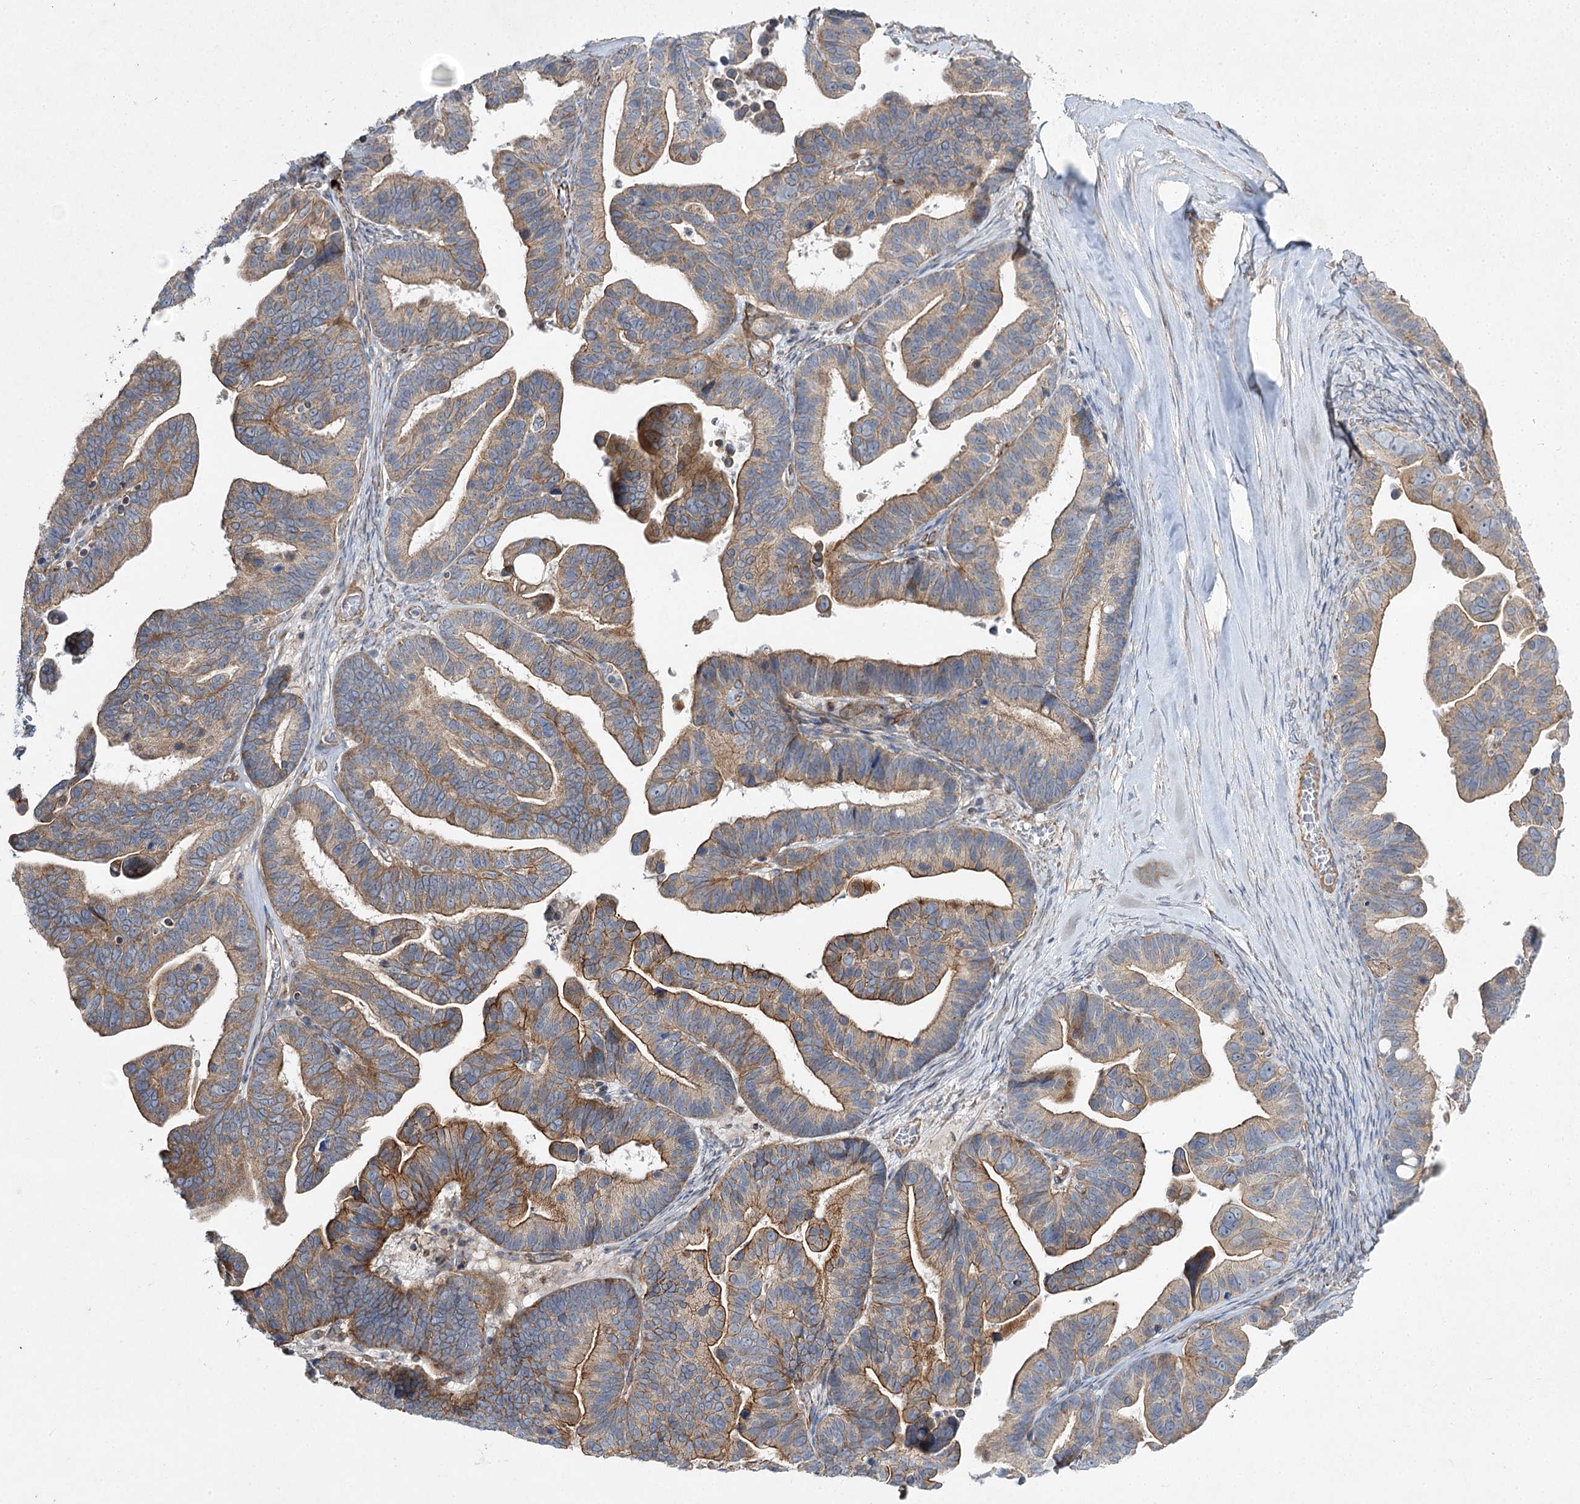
{"staining": {"intensity": "moderate", "quantity": ">75%", "location": "cytoplasmic/membranous"}, "tissue": "ovarian cancer", "cell_type": "Tumor cells", "image_type": "cancer", "snomed": [{"axis": "morphology", "description": "Cystadenocarcinoma, serous, NOS"}, {"axis": "topography", "description": "Ovary"}], "caption": "The micrograph shows a brown stain indicating the presence of a protein in the cytoplasmic/membranous of tumor cells in ovarian serous cystadenocarcinoma. The protein is shown in brown color, while the nuclei are stained blue.", "gene": "KIAA0825", "patient": {"sex": "female", "age": 56}}